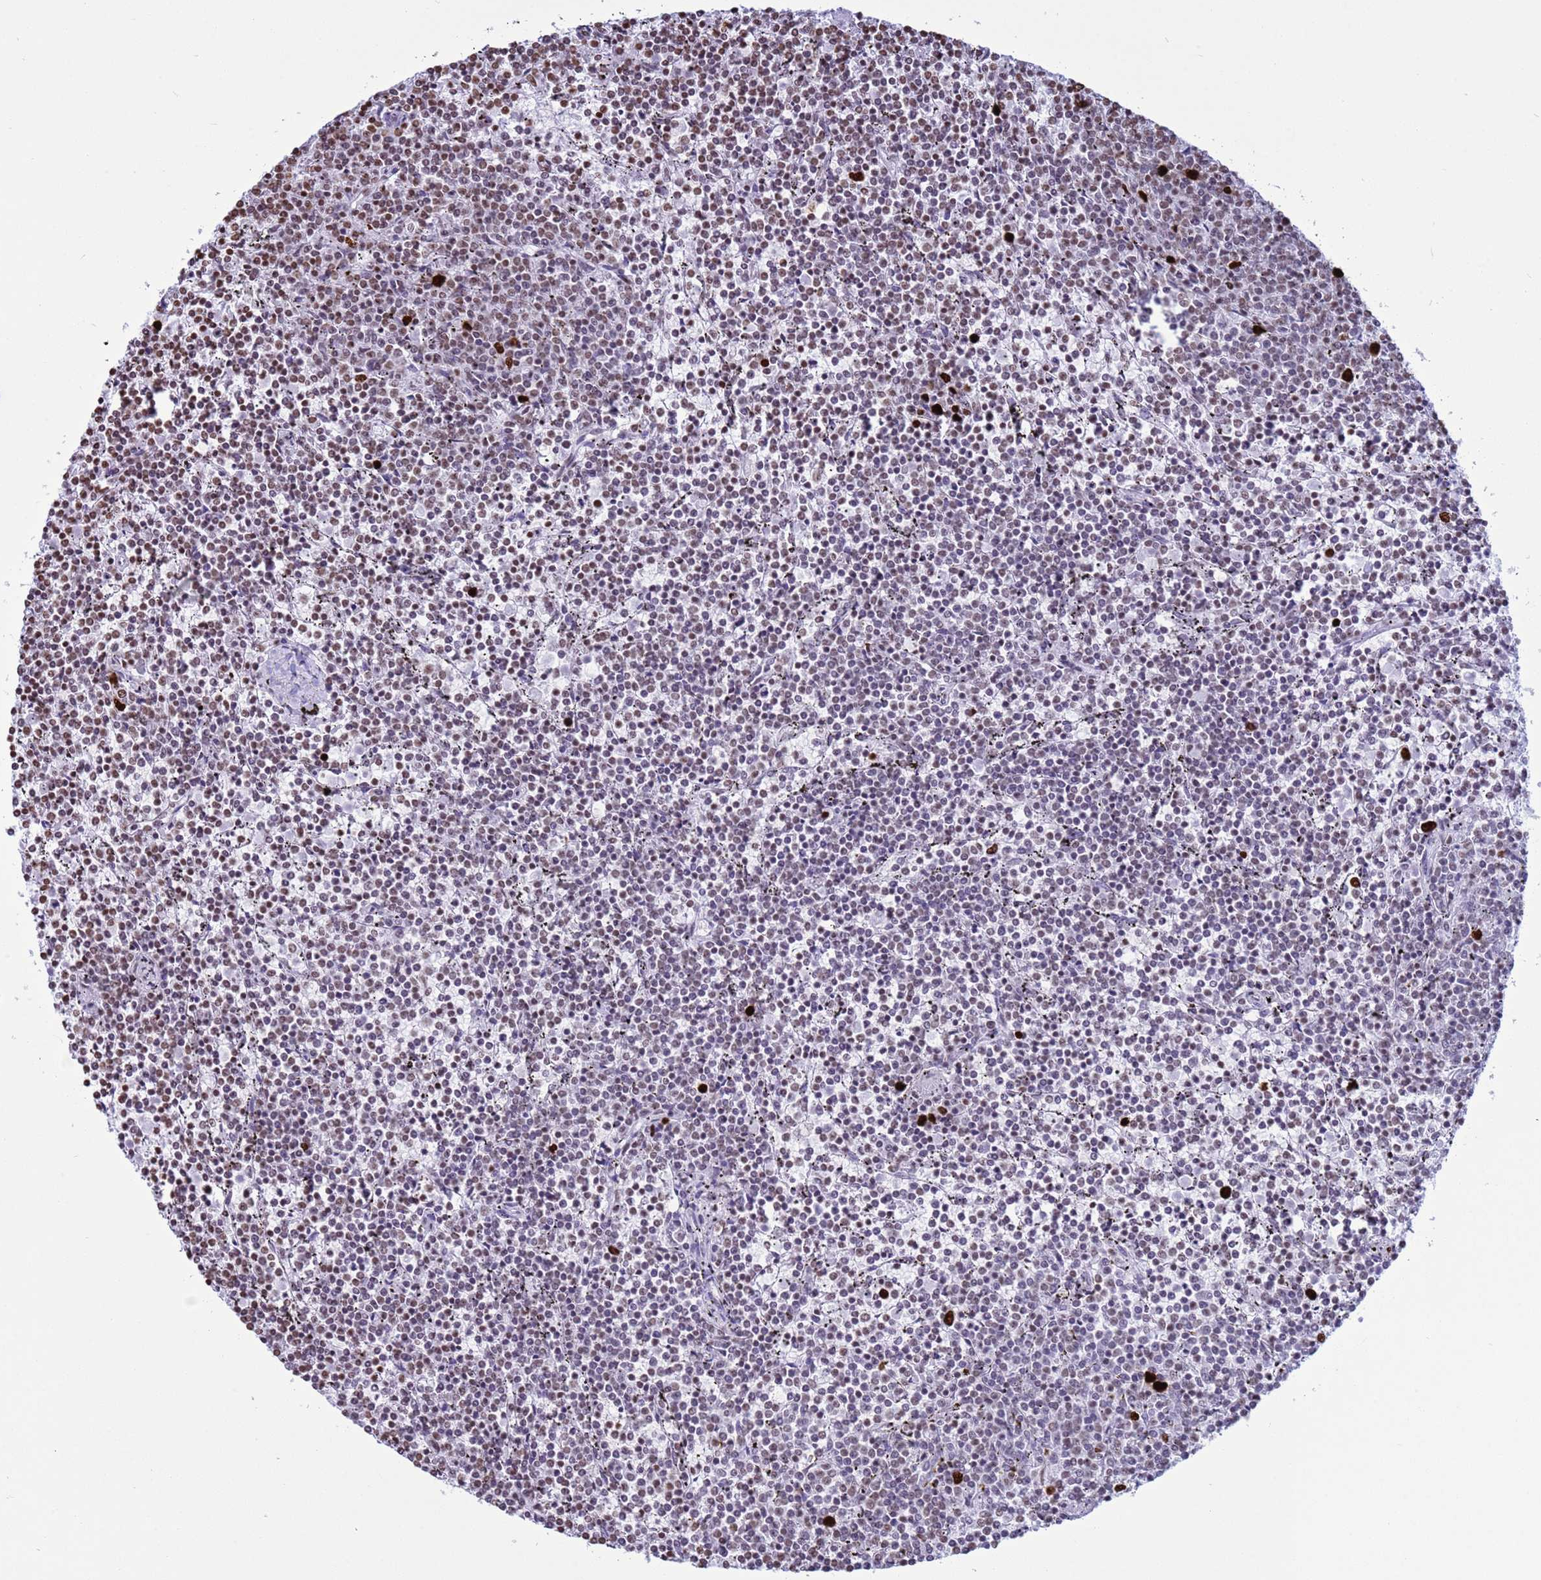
{"staining": {"intensity": "strong", "quantity": "<25%", "location": "nuclear"}, "tissue": "lymphoma", "cell_type": "Tumor cells", "image_type": "cancer", "snomed": [{"axis": "morphology", "description": "Malignant lymphoma, non-Hodgkin's type, Low grade"}, {"axis": "topography", "description": "Spleen"}], "caption": "A histopathology image of human low-grade malignant lymphoma, non-Hodgkin's type stained for a protein exhibits strong nuclear brown staining in tumor cells. (DAB = brown stain, brightfield microscopy at high magnification).", "gene": "H4C8", "patient": {"sex": "female", "age": 50}}